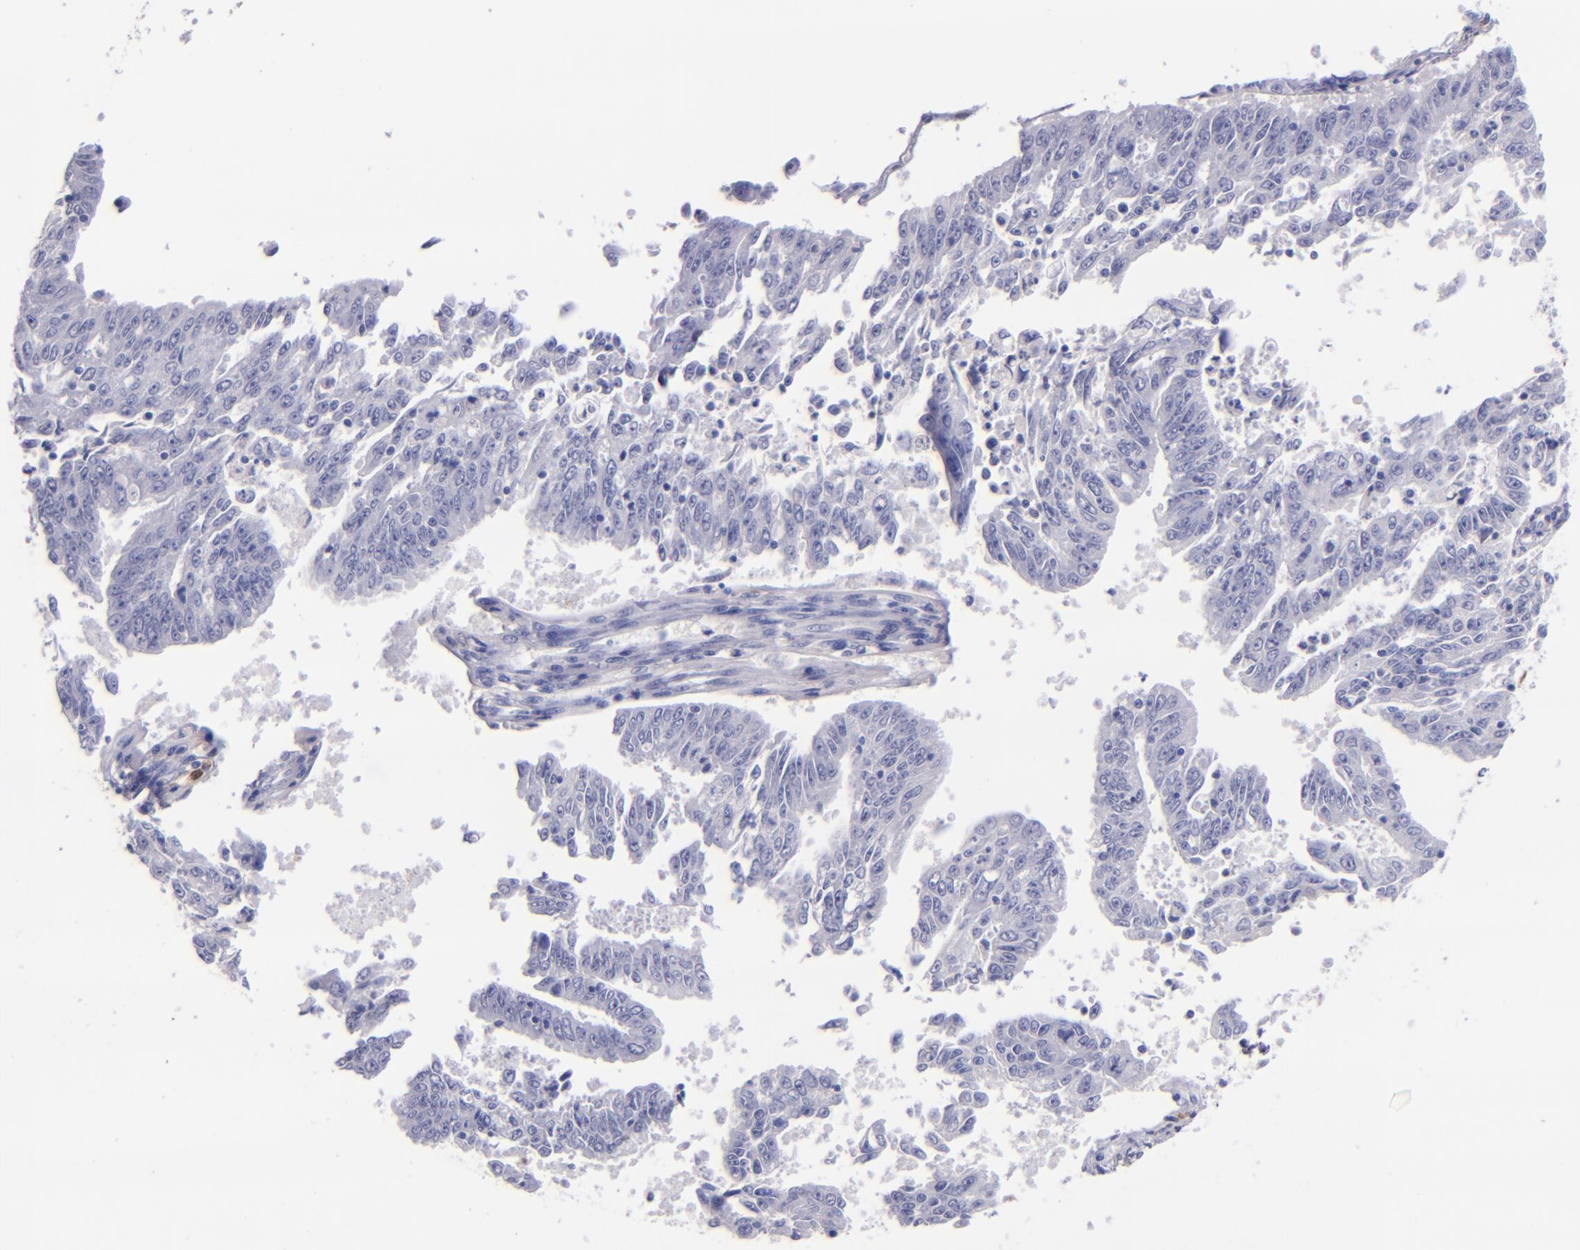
{"staining": {"intensity": "negative", "quantity": "none", "location": "none"}, "tissue": "endometrial cancer", "cell_type": "Tumor cells", "image_type": "cancer", "snomed": [{"axis": "morphology", "description": "Adenocarcinoma, NOS"}, {"axis": "topography", "description": "Endometrium"}], "caption": "There is no significant staining in tumor cells of endometrial cancer.", "gene": "F13A1", "patient": {"sex": "female", "age": 42}}